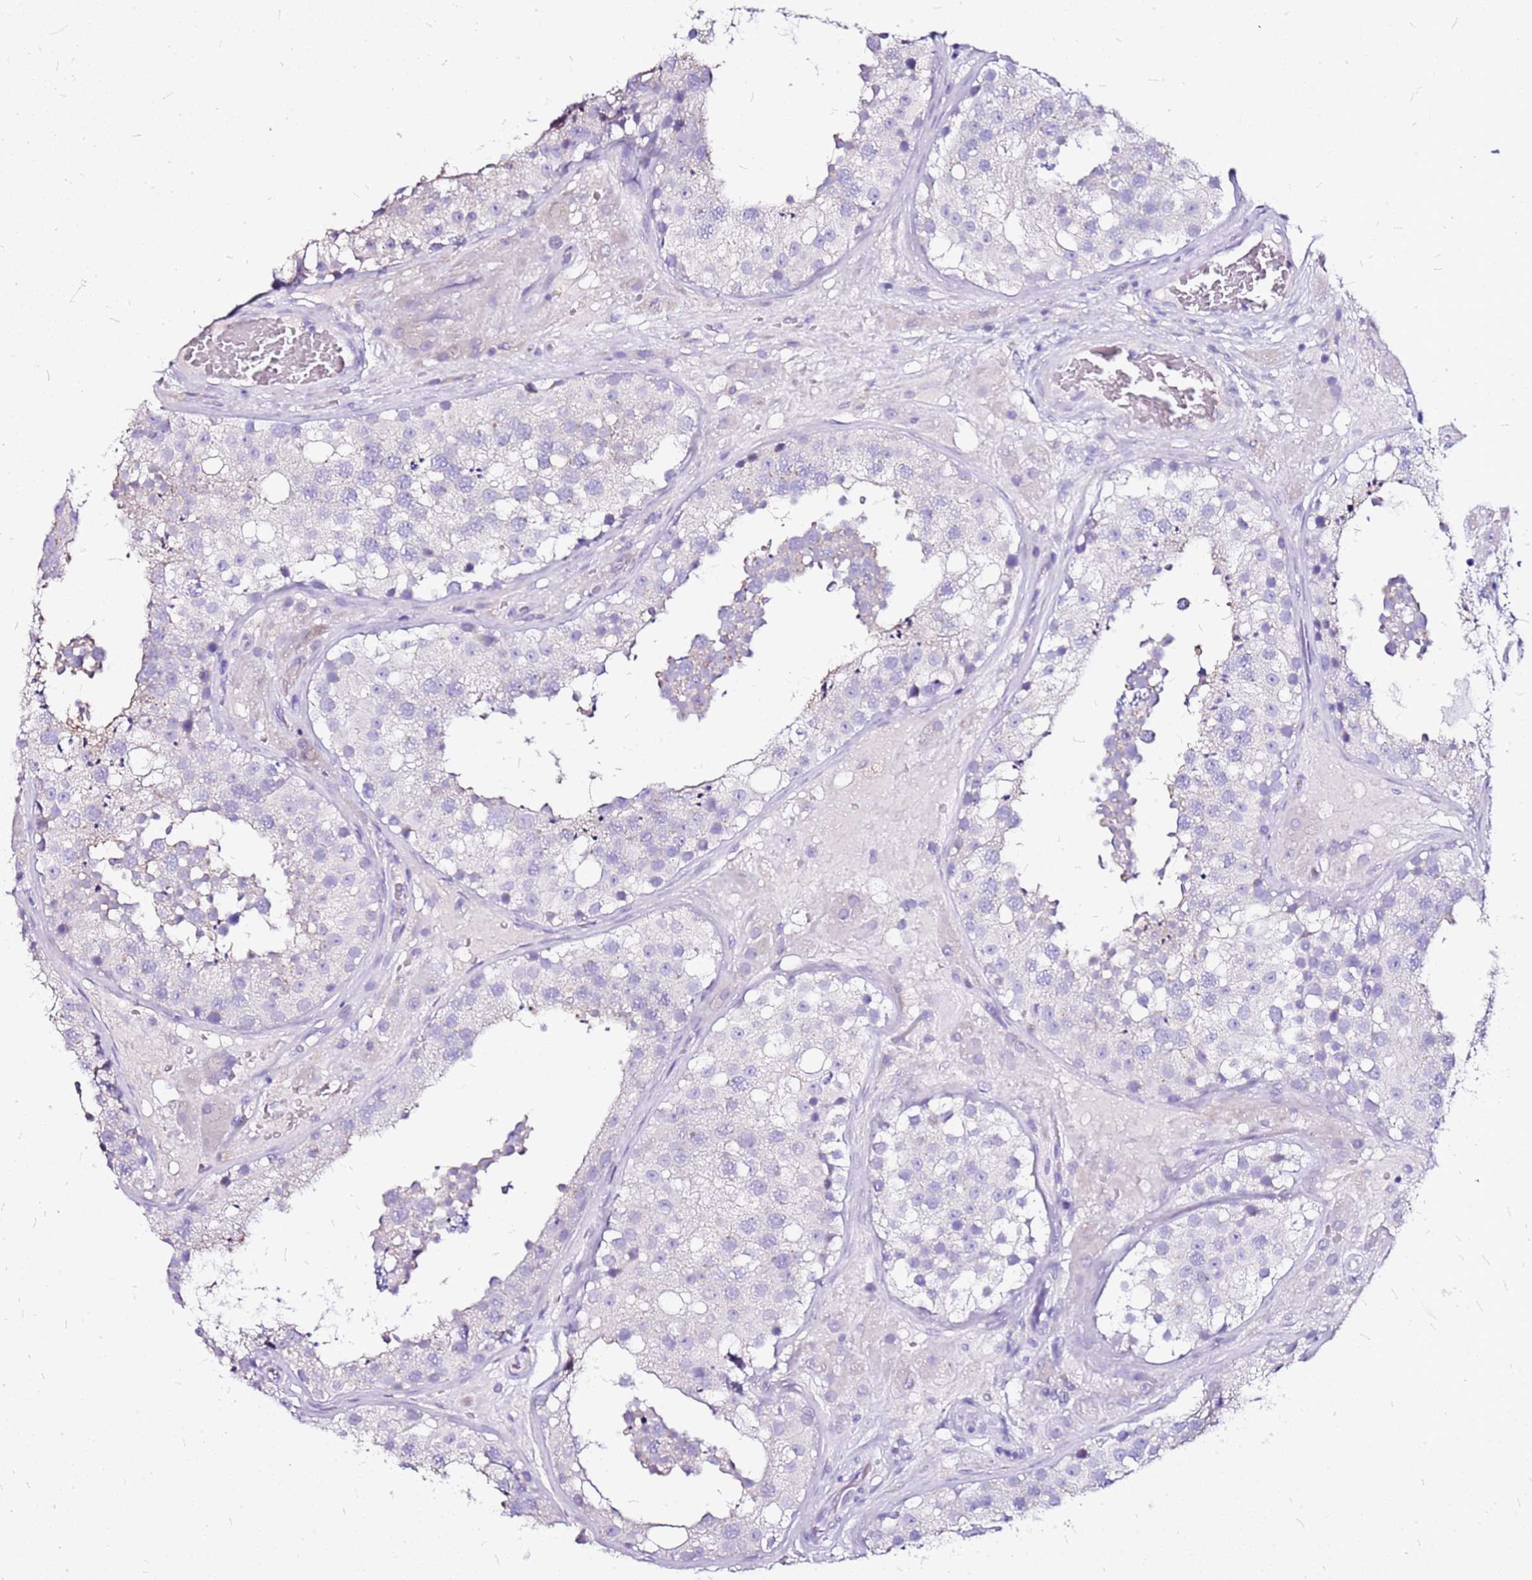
{"staining": {"intensity": "negative", "quantity": "none", "location": "none"}, "tissue": "testis", "cell_type": "Cells in seminiferous ducts", "image_type": "normal", "snomed": [{"axis": "morphology", "description": "Normal tissue, NOS"}, {"axis": "topography", "description": "Testis"}], "caption": "IHC of unremarkable human testis displays no staining in cells in seminiferous ducts. (Brightfield microscopy of DAB immunohistochemistry at high magnification).", "gene": "CASD1", "patient": {"sex": "male", "age": 26}}